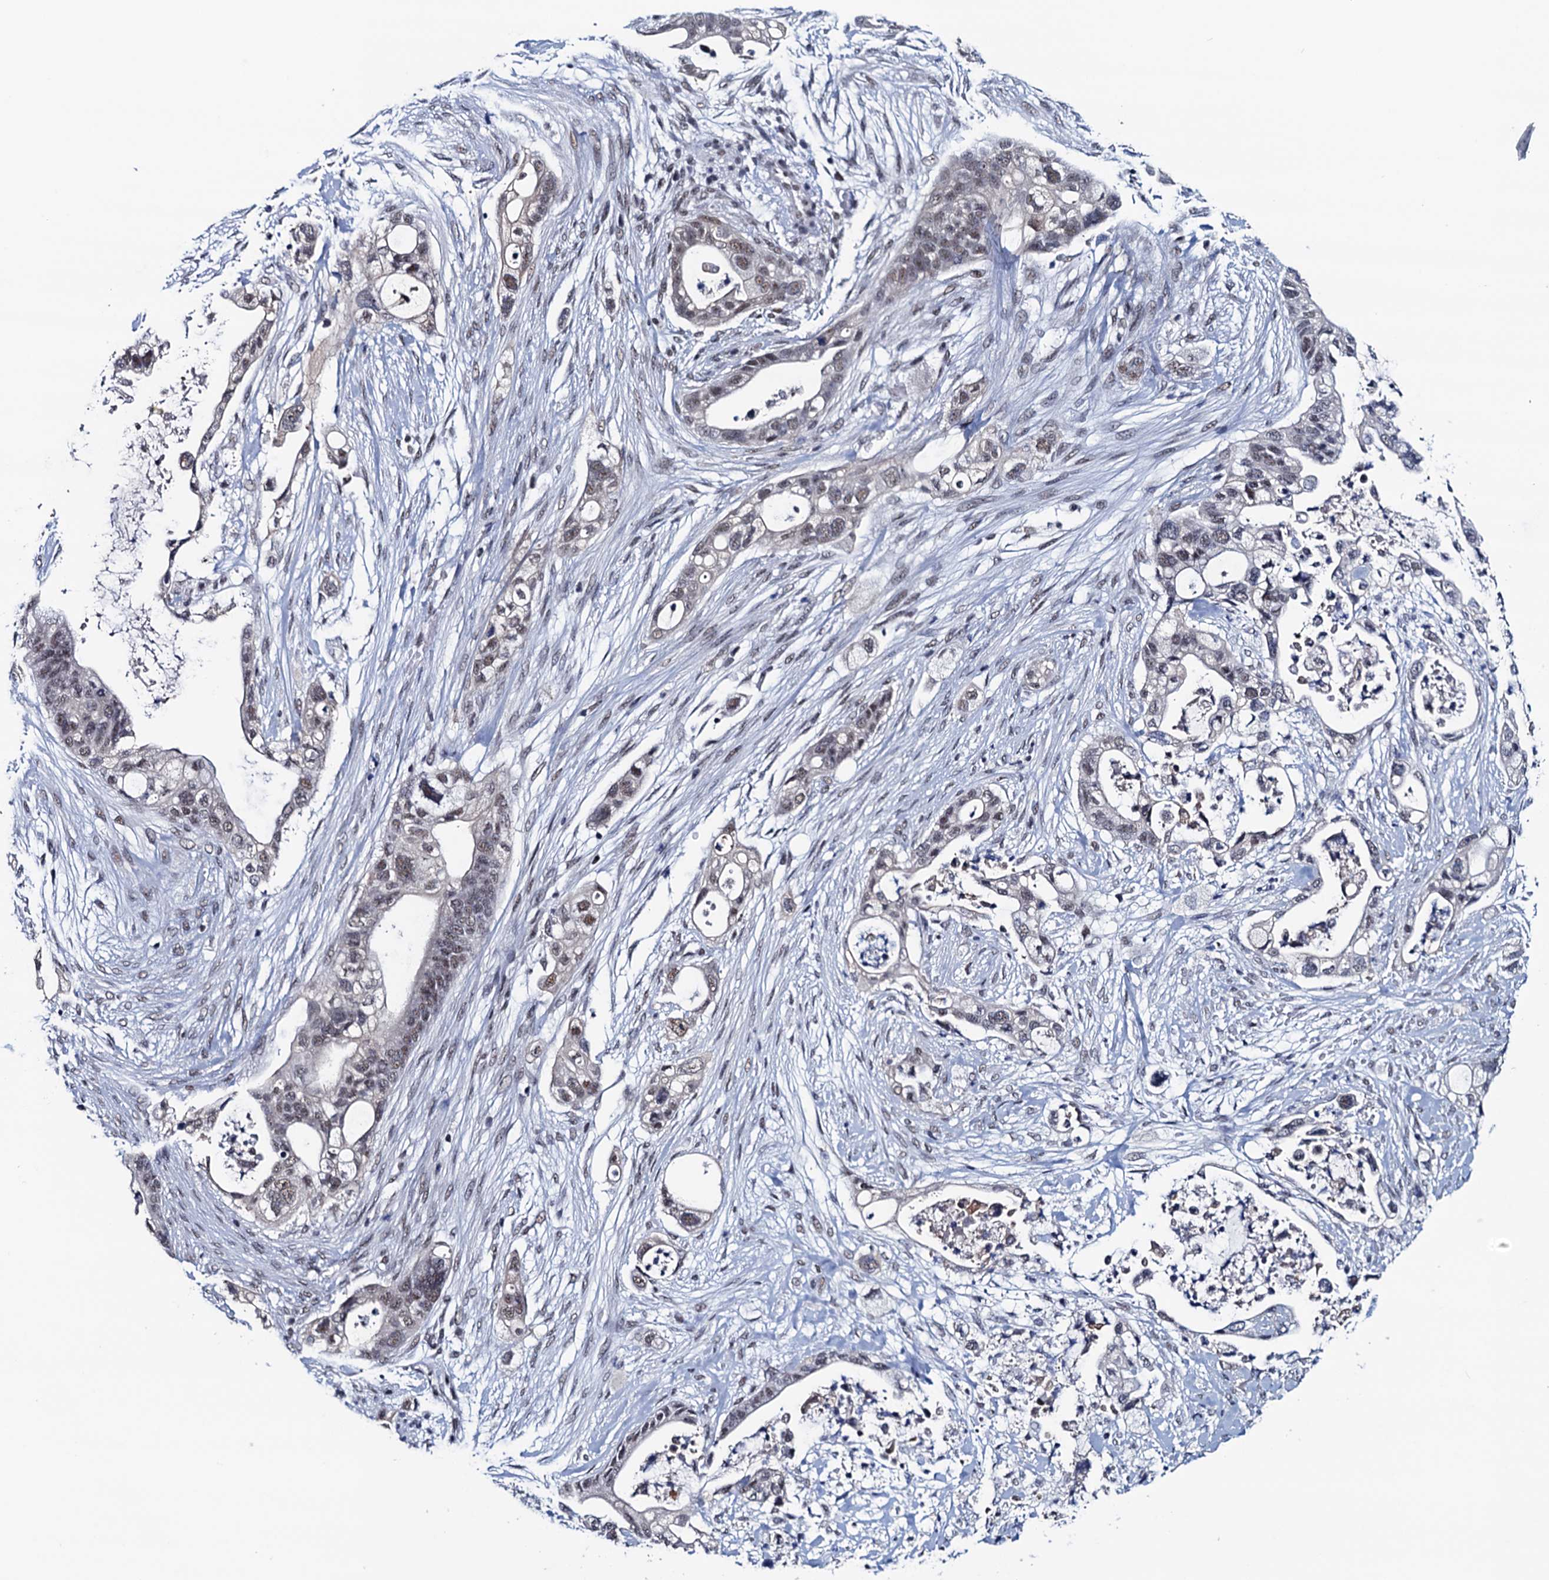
{"staining": {"intensity": "weak", "quantity": "25%-75%", "location": "nuclear"}, "tissue": "pancreatic cancer", "cell_type": "Tumor cells", "image_type": "cancer", "snomed": [{"axis": "morphology", "description": "Adenocarcinoma, NOS"}, {"axis": "topography", "description": "Pancreas"}], "caption": "Tumor cells reveal low levels of weak nuclear positivity in about 25%-75% of cells in human pancreatic cancer. Using DAB (3,3'-diaminobenzidine) (brown) and hematoxylin (blue) stains, captured at high magnification using brightfield microscopy.", "gene": "FNBP4", "patient": {"sex": "male", "age": 53}}